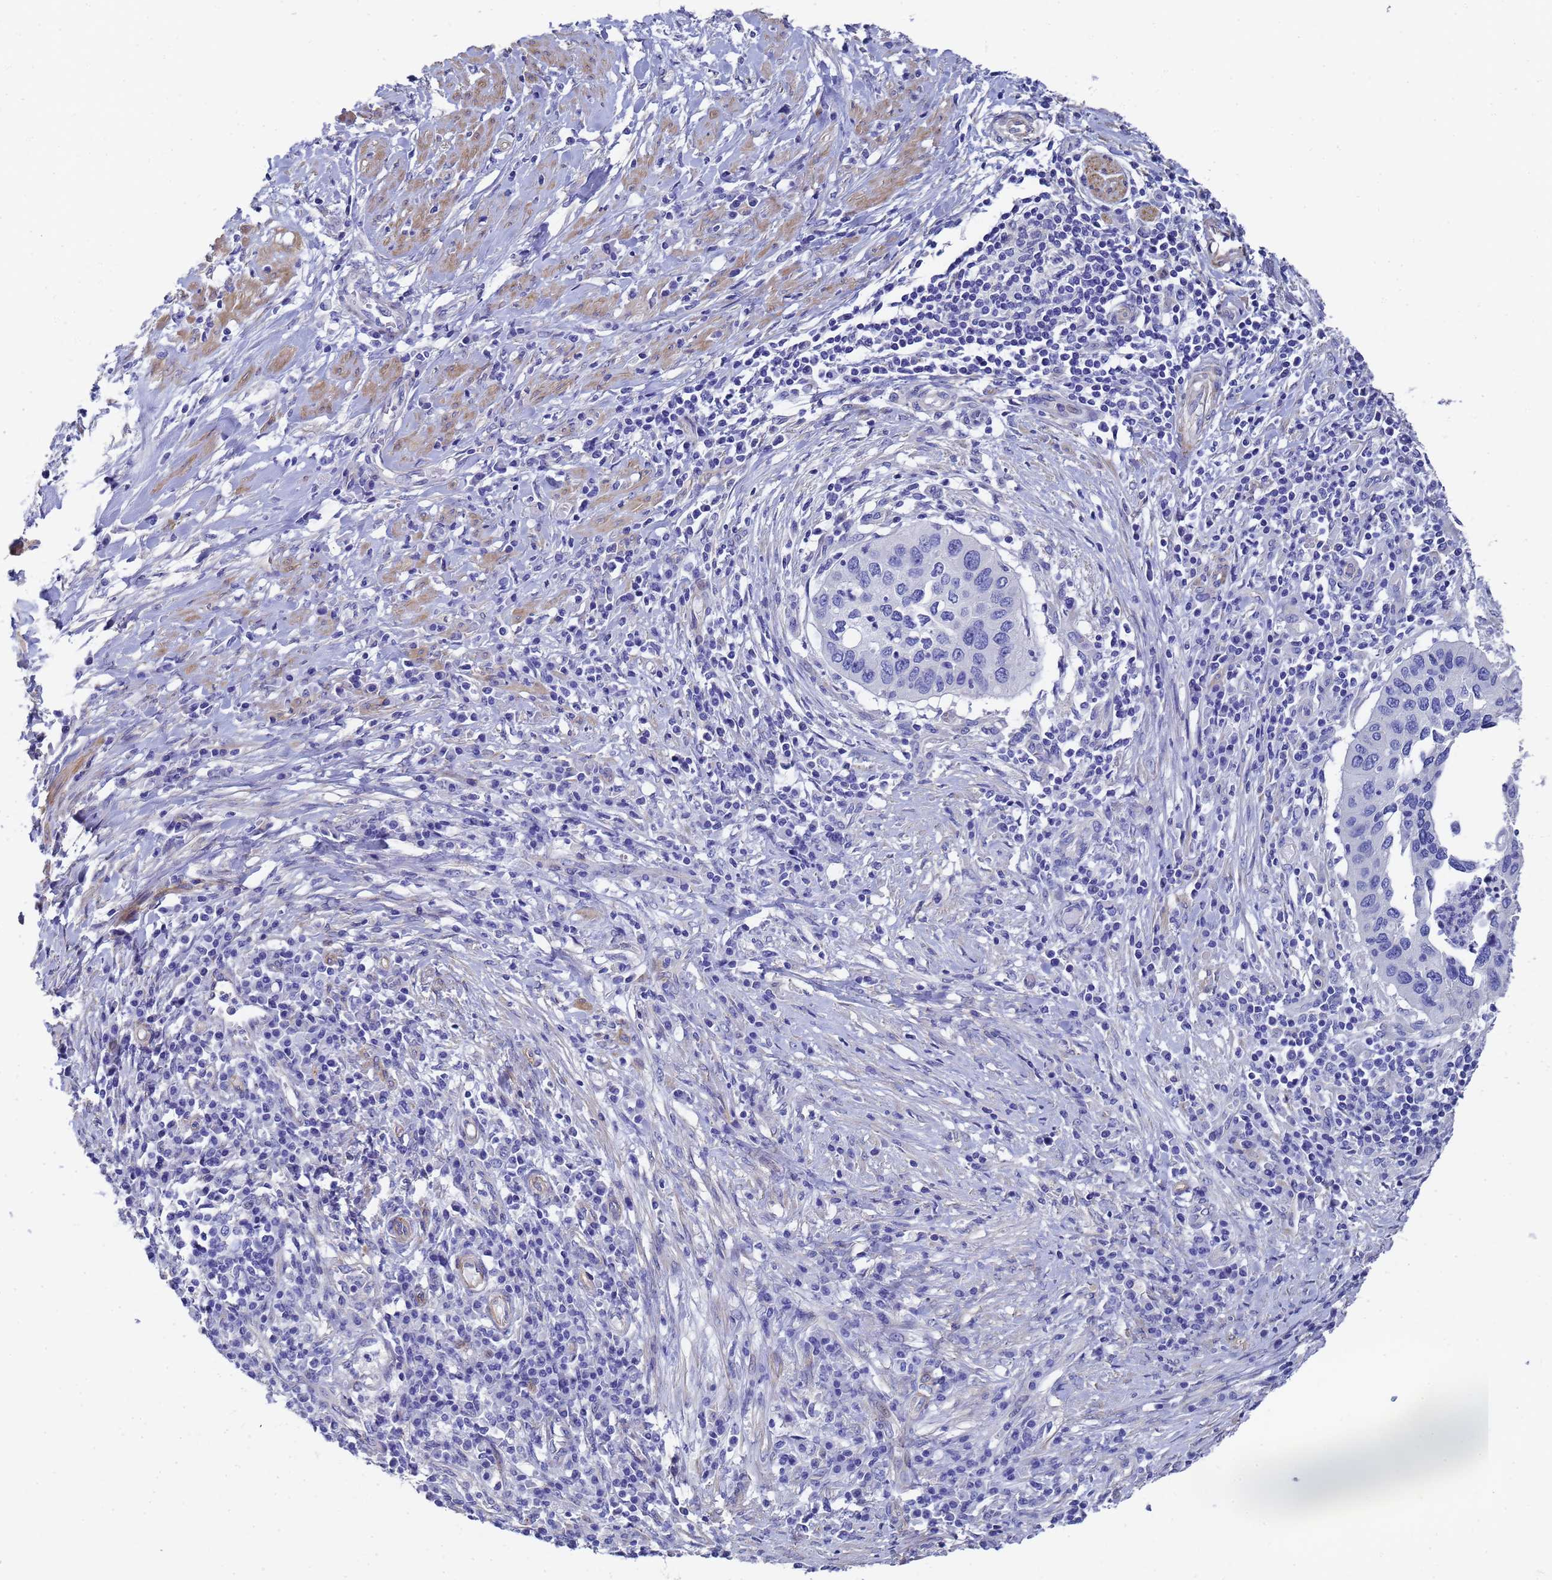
{"staining": {"intensity": "negative", "quantity": "none", "location": "none"}, "tissue": "cervical cancer", "cell_type": "Tumor cells", "image_type": "cancer", "snomed": [{"axis": "morphology", "description": "Squamous cell carcinoma, NOS"}, {"axis": "topography", "description": "Cervix"}], "caption": "Tumor cells show no significant protein expression in cervical cancer (squamous cell carcinoma).", "gene": "TUBB1", "patient": {"sex": "female", "age": 38}}